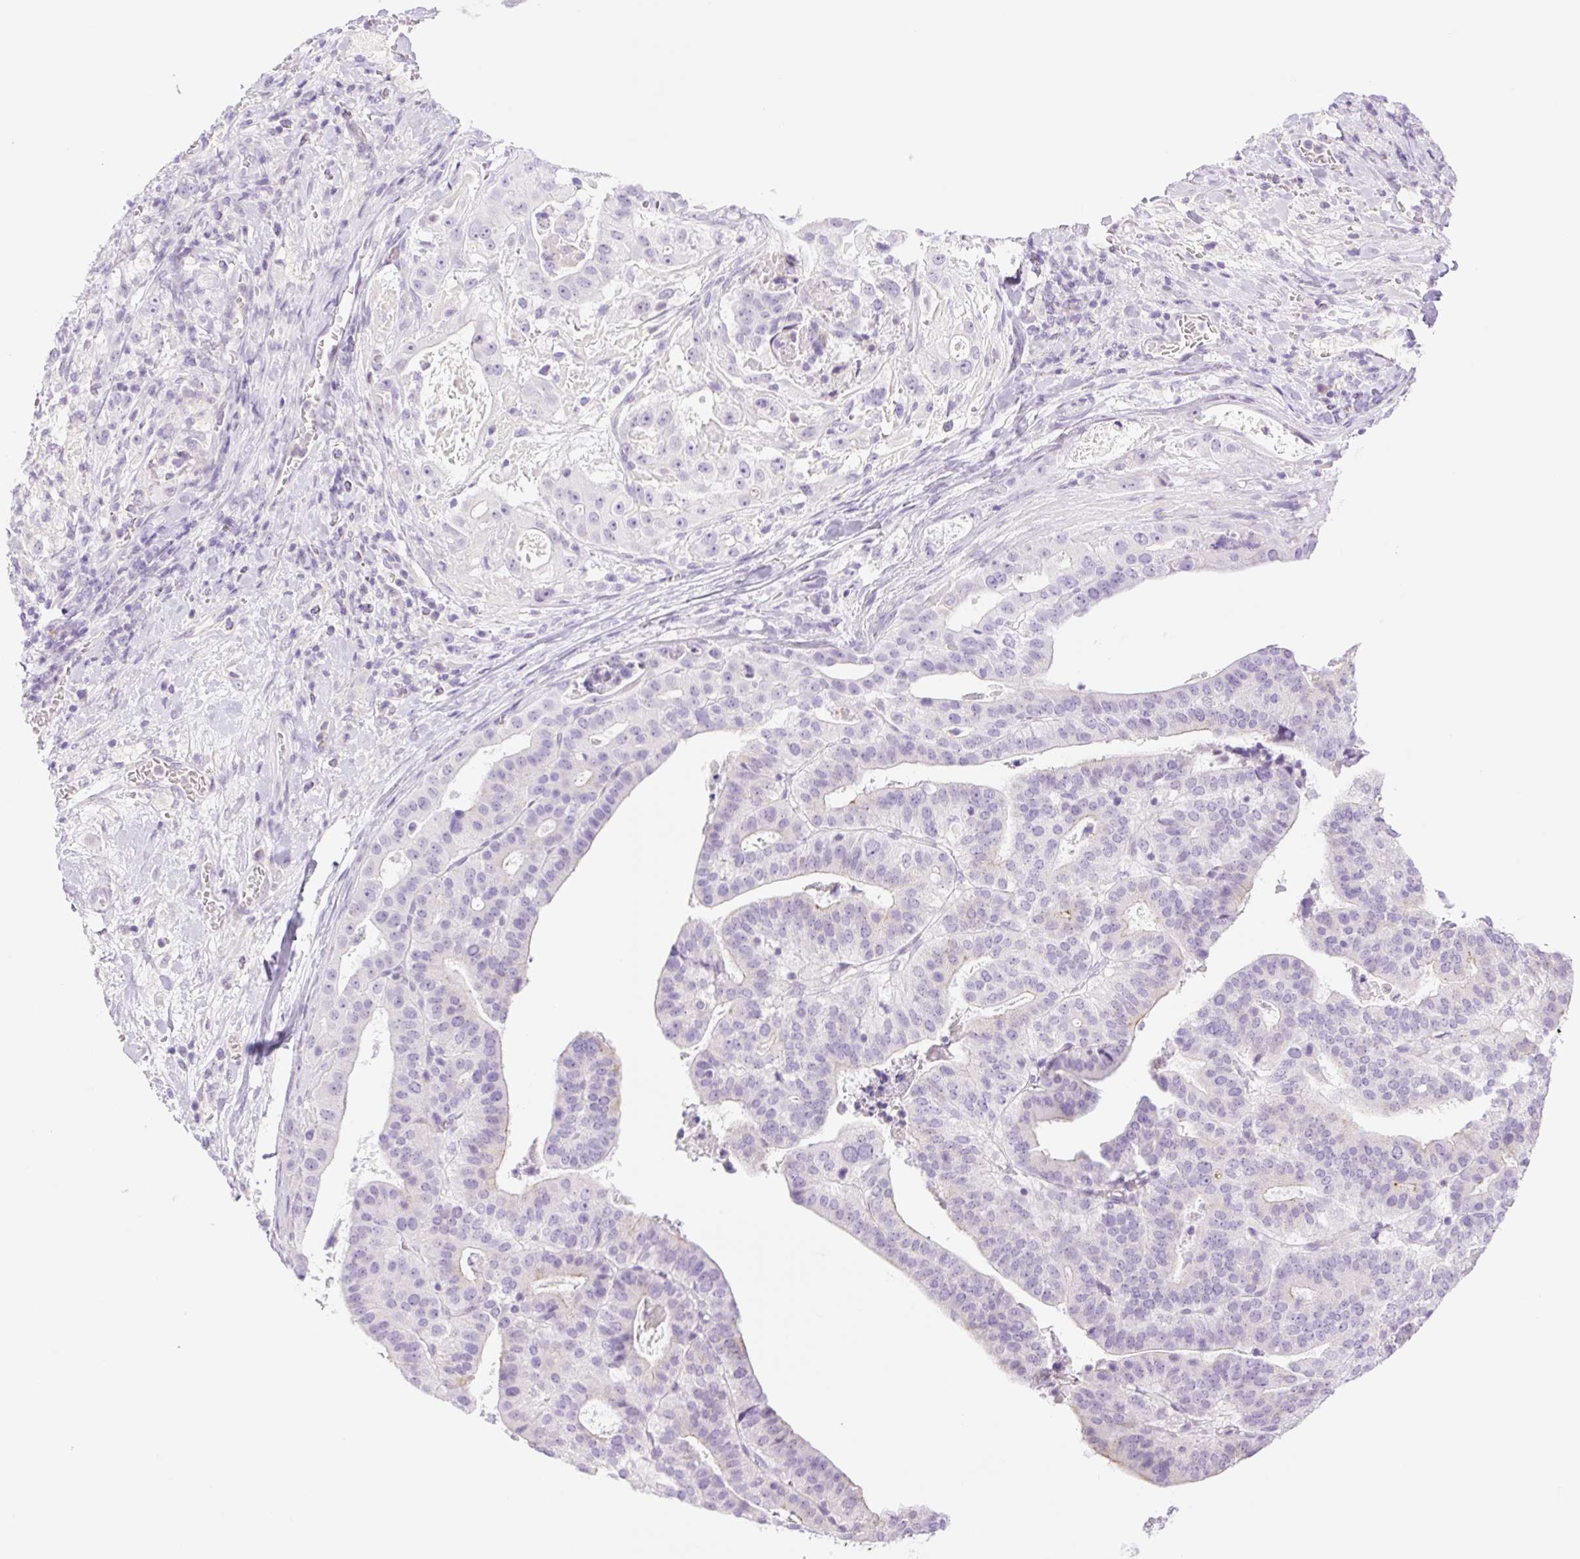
{"staining": {"intensity": "negative", "quantity": "none", "location": "none"}, "tissue": "stomach cancer", "cell_type": "Tumor cells", "image_type": "cancer", "snomed": [{"axis": "morphology", "description": "Adenocarcinoma, NOS"}, {"axis": "topography", "description": "Stomach"}], "caption": "This is an immunohistochemistry image of stomach adenocarcinoma. There is no expression in tumor cells.", "gene": "TBX15", "patient": {"sex": "male", "age": 48}}